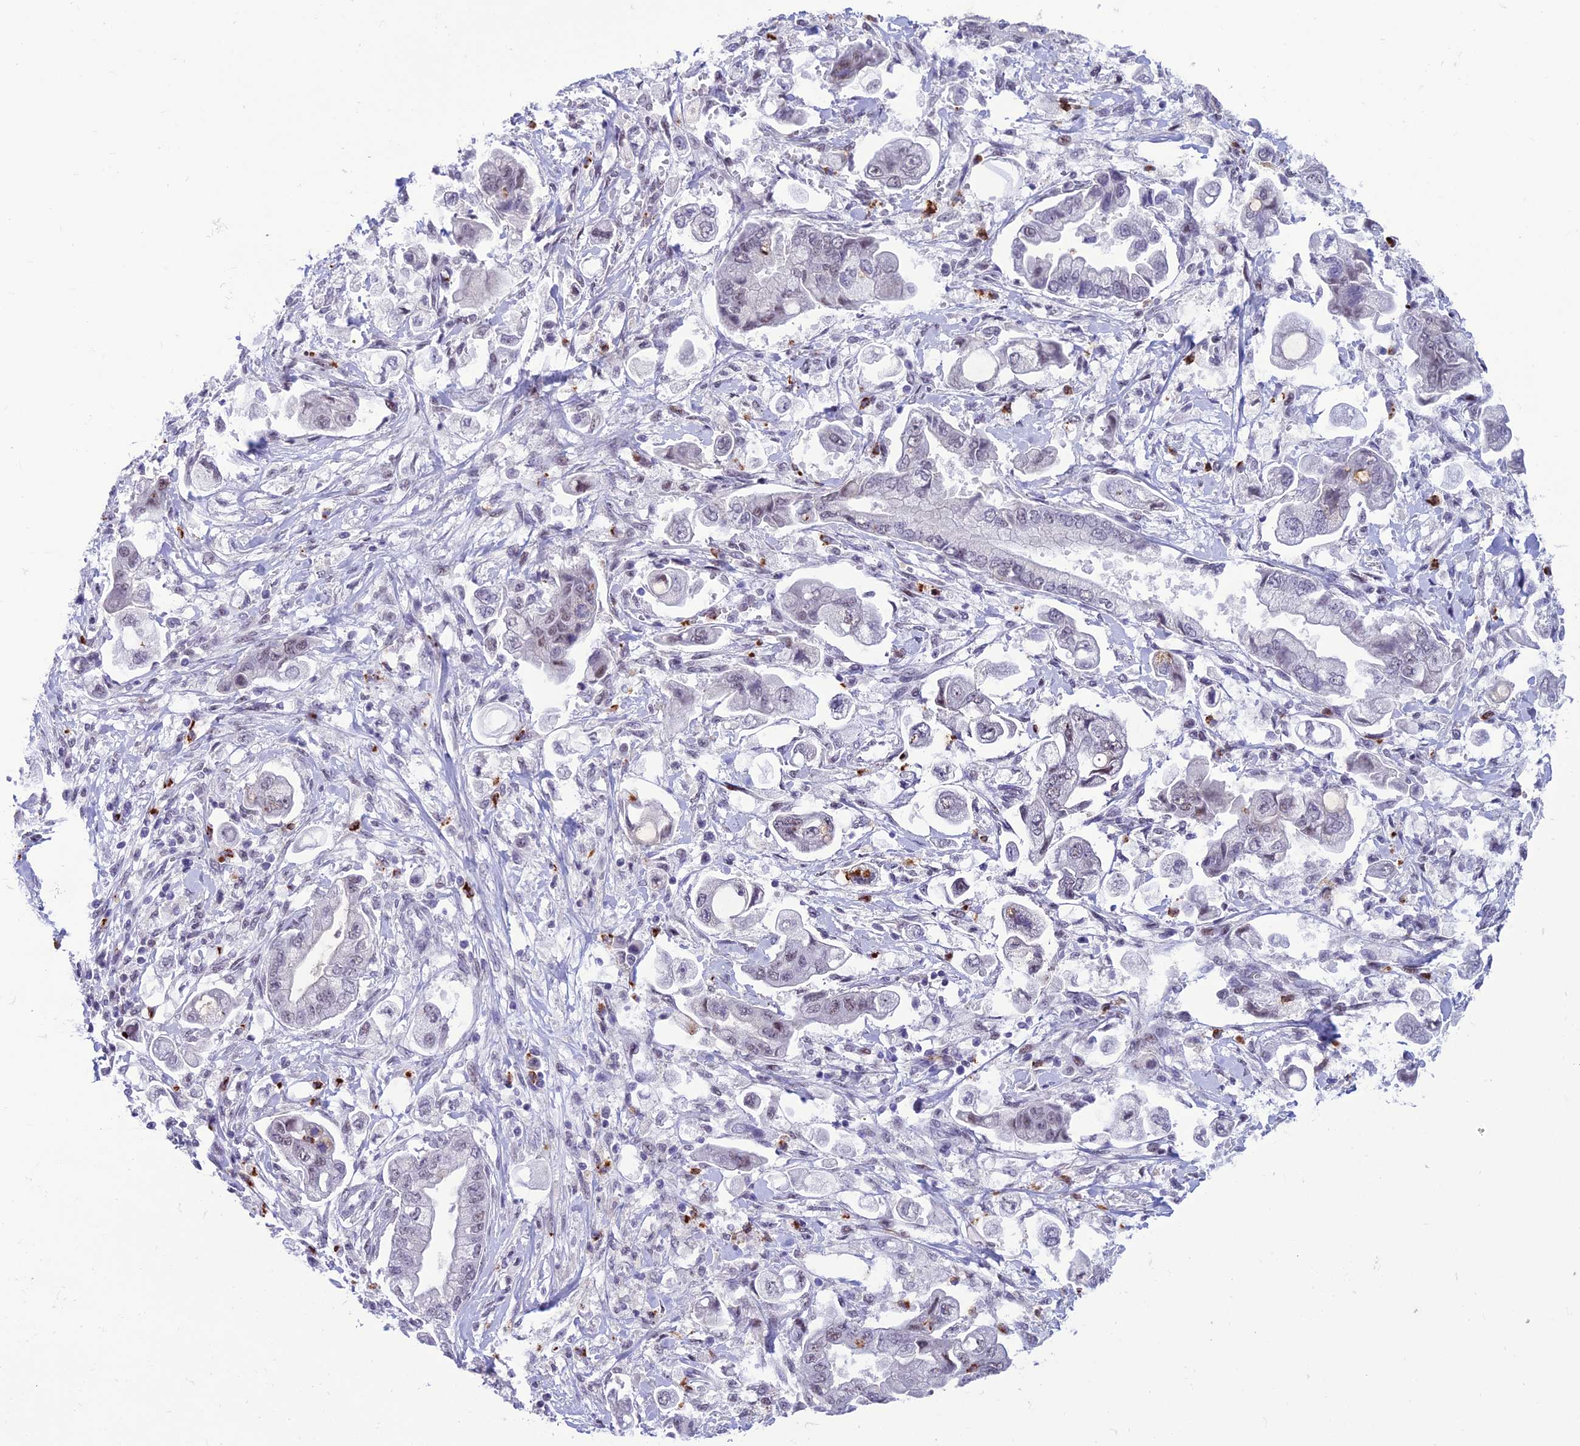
{"staining": {"intensity": "weak", "quantity": "<25%", "location": "nuclear"}, "tissue": "stomach cancer", "cell_type": "Tumor cells", "image_type": "cancer", "snomed": [{"axis": "morphology", "description": "Adenocarcinoma, NOS"}, {"axis": "topography", "description": "Stomach"}], "caption": "Immunohistochemical staining of human adenocarcinoma (stomach) reveals no significant expression in tumor cells. (DAB immunohistochemistry, high magnification).", "gene": "MFSD2B", "patient": {"sex": "male", "age": 62}}